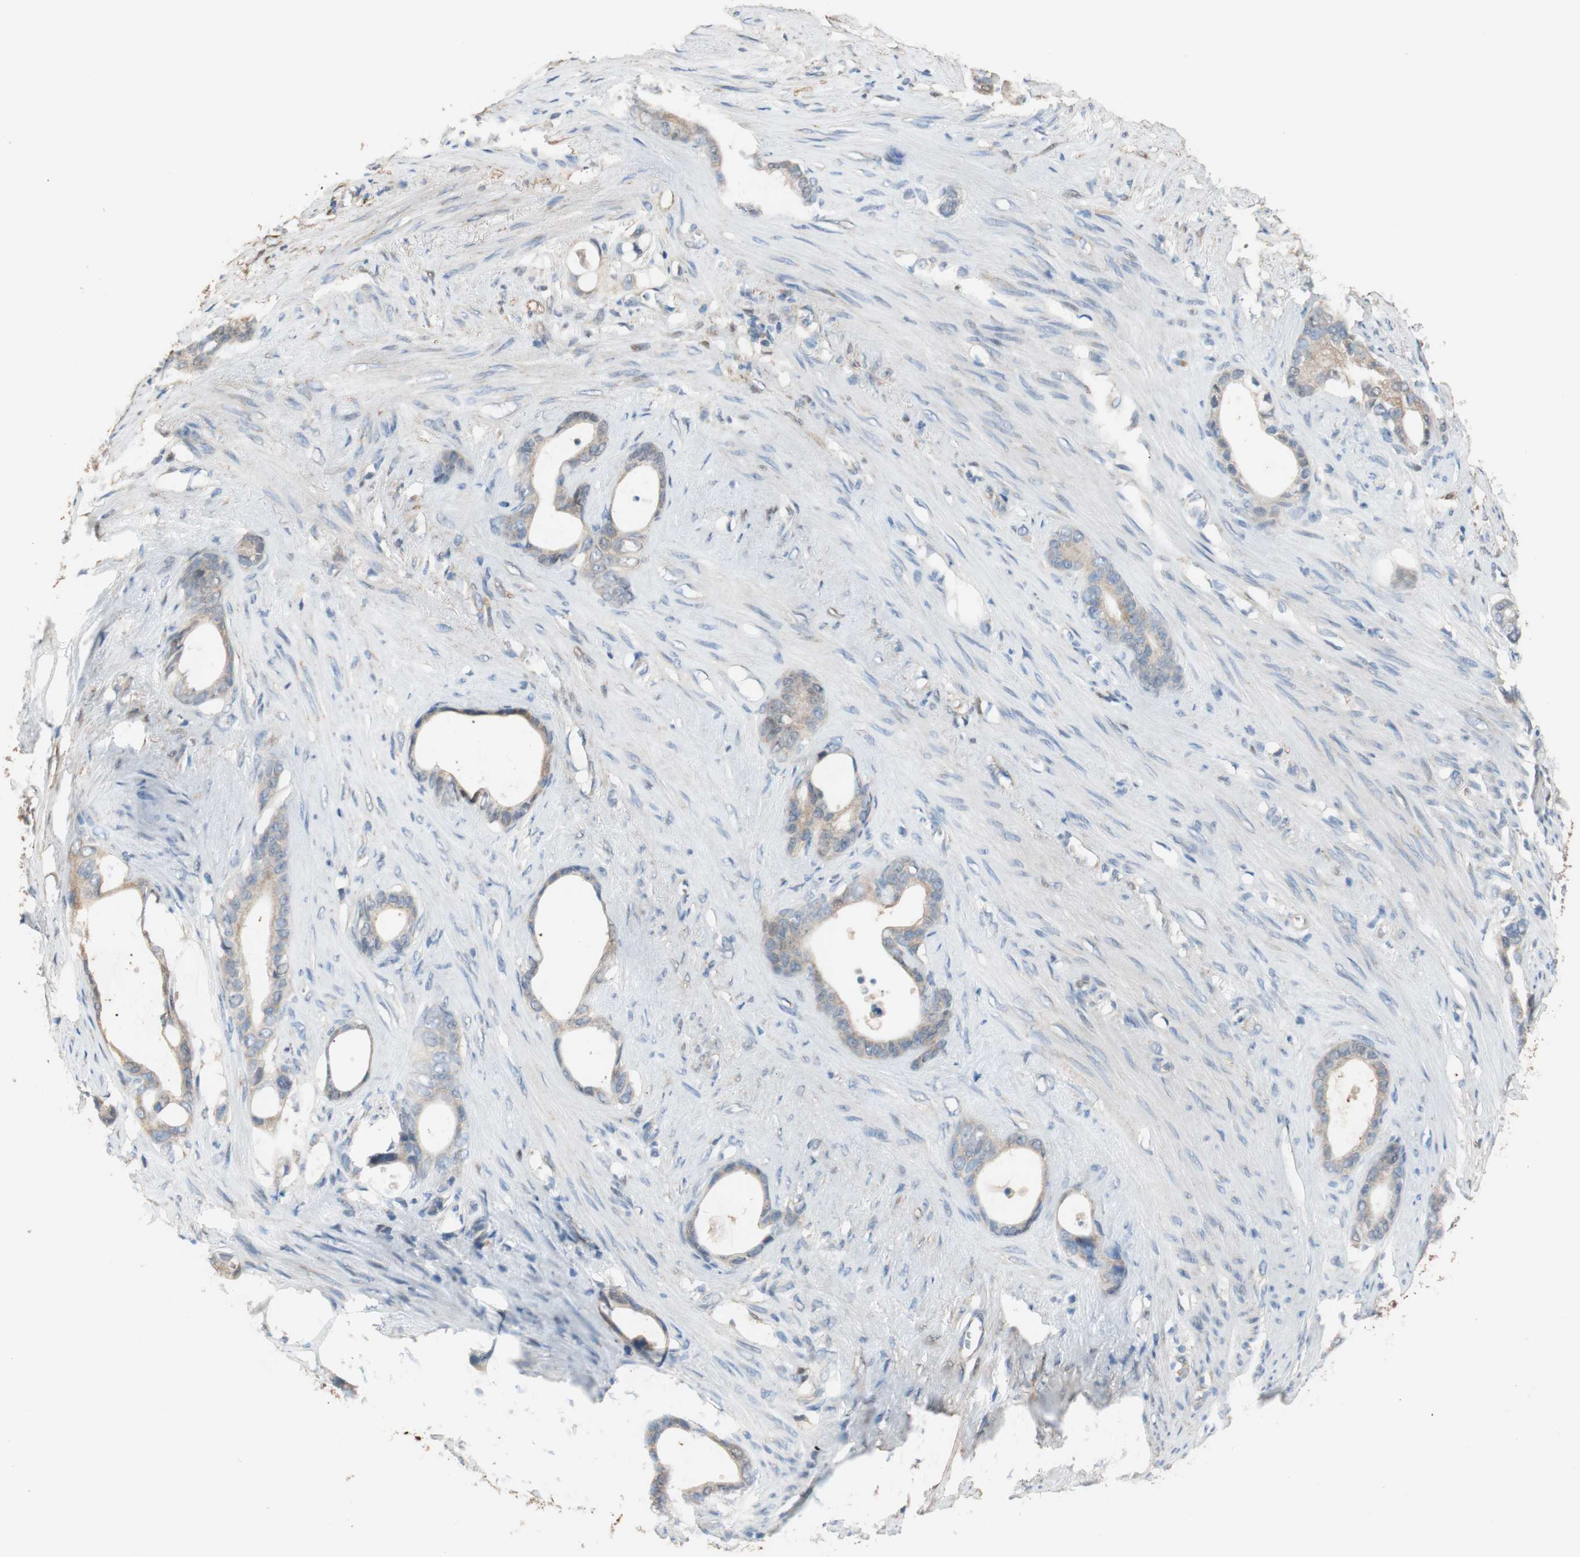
{"staining": {"intensity": "weak", "quantity": ">75%", "location": "cytoplasmic/membranous"}, "tissue": "stomach cancer", "cell_type": "Tumor cells", "image_type": "cancer", "snomed": [{"axis": "morphology", "description": "Adenocarcinoma, NOS"}, {"axis": "topography", "description": "Stomach"}], "caption": "IHC micrograph of neoplastic tissue: stomach cancer (adenocarcinoma) stained using IHC demonstrates low levels of weak protein expression localized specifically in the cytoplasmic/membranous of tumor cells, appearing as a cytoplasmic/membranous brown color.", "gene": "ALDH1A2", "patient": {"sex": "female", "age": 75}}